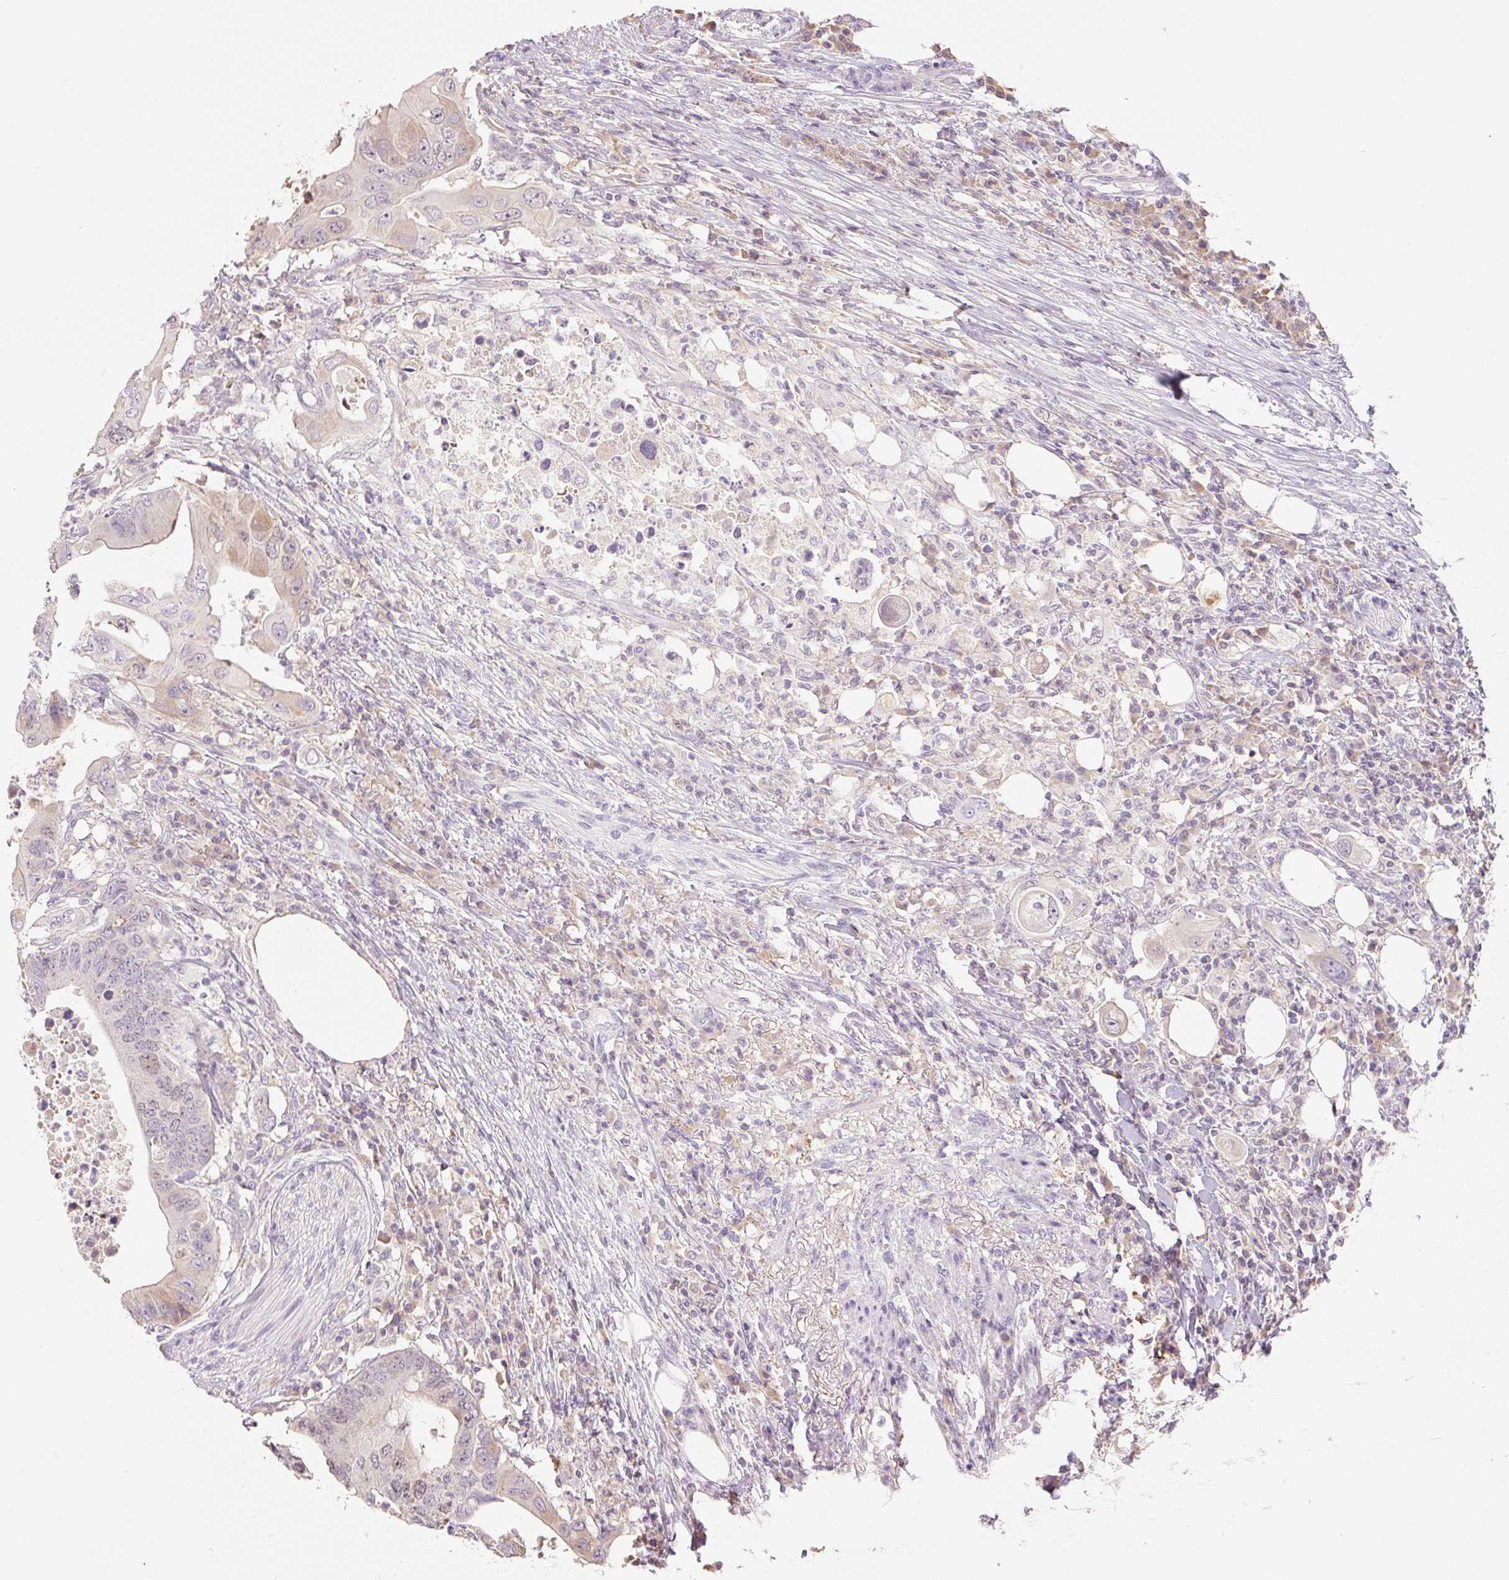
{"staining": {"intensity": "weak", "quantity": "<25%", "location": "cytoplasmic/membranous,nuclear"}, "tissue": "colorectal cancer", "cell_type": "Tumor cells", "image_type": "cancer", "snomed": [{"axis": "morphology", "description": "Adenocarcinoma, NOS"}, {"axis": "topography", "description": "Colon"}], "caption": "IHC micrograph of neoplastic tissue: colorectal cancer (adenocarcinoma) stained with DAB (3,3'-diaminobenzidine) shows no significant protein staining in tumor cells. Brightfield microscopy of immunohistochemistry stained with DAB (brown) and hematoxylin (blue), captured at high magnification.", "gene": "MIA2", "patient": {"sex": "male", "age": 71}}